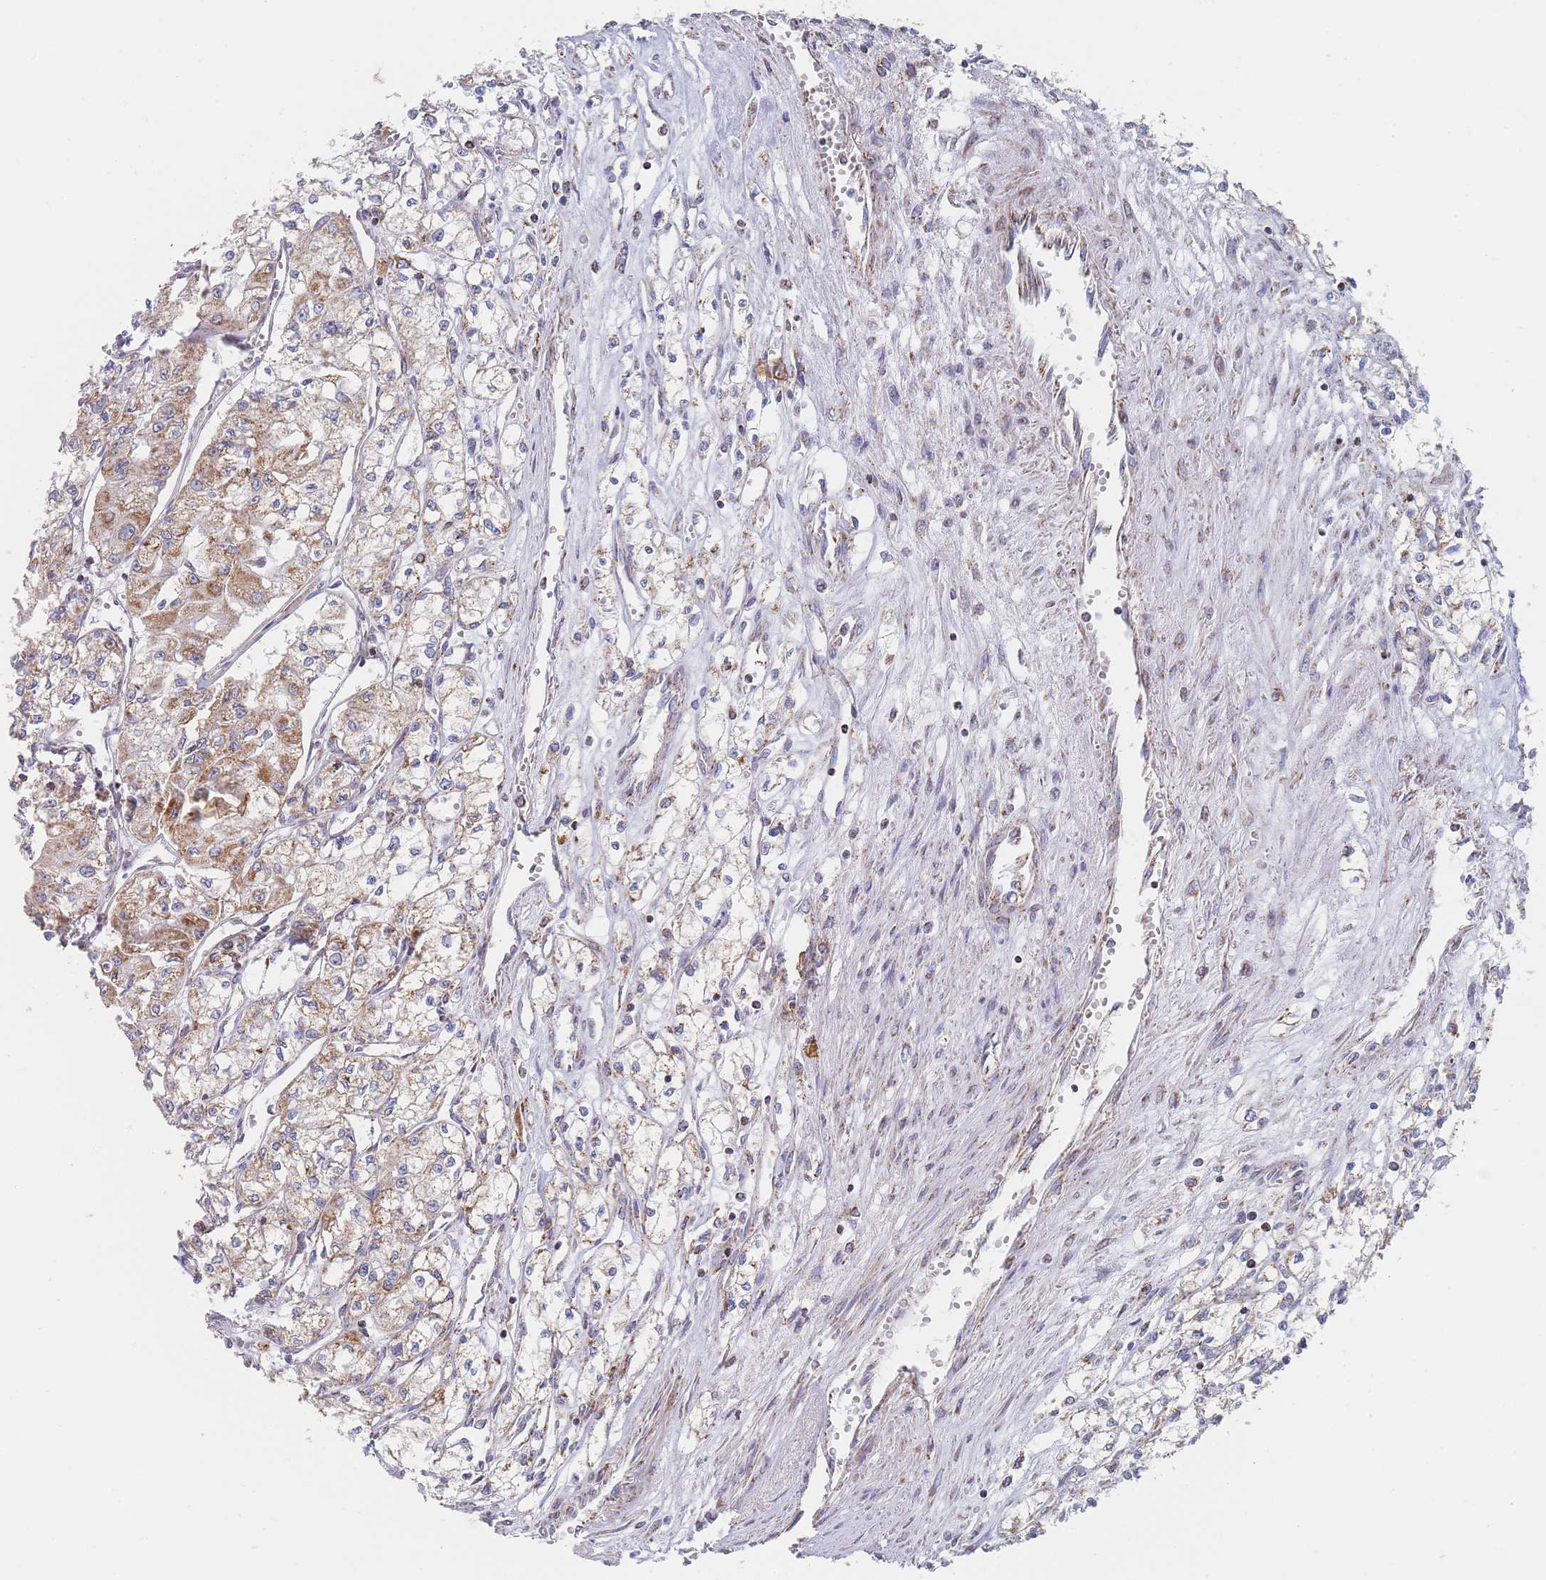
{"staining": {"intensity": "moderate", "quantity": "25%-75%", "location": "cytoplasmic/membranous"}, "tissue": "renal cancer", "cell_type": "Tumor cells", "image_type": "cancer", "snomed": [{"axis": "morphology", "description": "Adenocarcinoma, NOS"}, {"axis": "topography", "description": "Kidney"}], "caption": "Immunohistochemistry (IHC) (DAB) staining of human renal cancer displays moderate cytoplasmic/membranous protein positivity in about 25%-75% of tumor cells.", "gene": "IKZF4", "patient": {"sex": "male", "age": 59}}